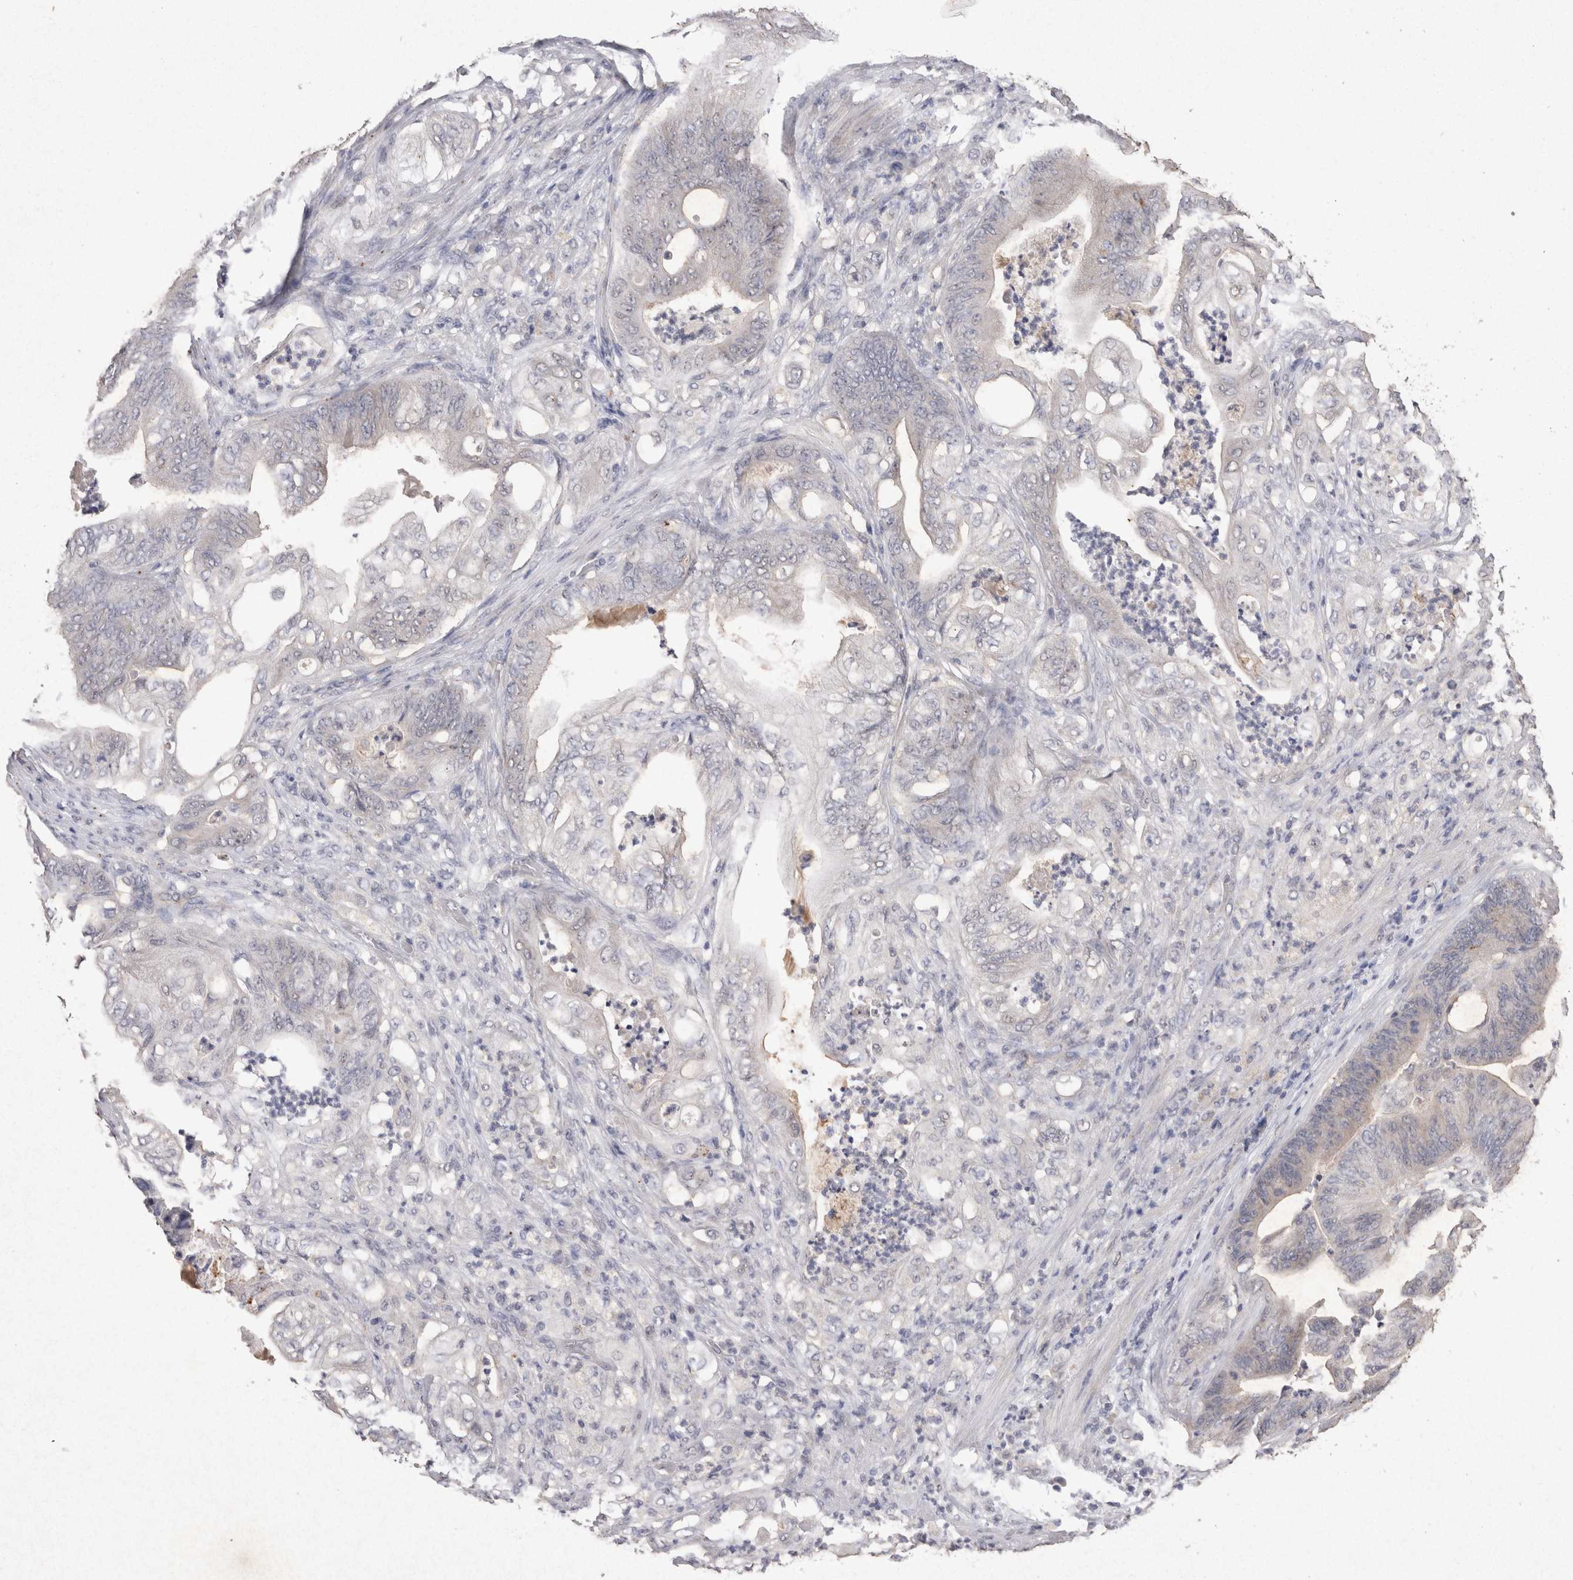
{"staining": {"intensity": "negative", "quantity": "none", "location": "none"}, "tissue": "stomach cancer", "cell_type": "Tumor cells", "image_type": "cancer", "snomed": [{"axis": "morphology", "description": "Adenocarcinoma, NOS"}, {"axis": "topography", "description": "Stomach"}], "caption": "Image shows no protein staining in tumor cells of stomach cancer tissue.", "gene": "CDH6", "patient": {"sex": "female", "age": 73}}